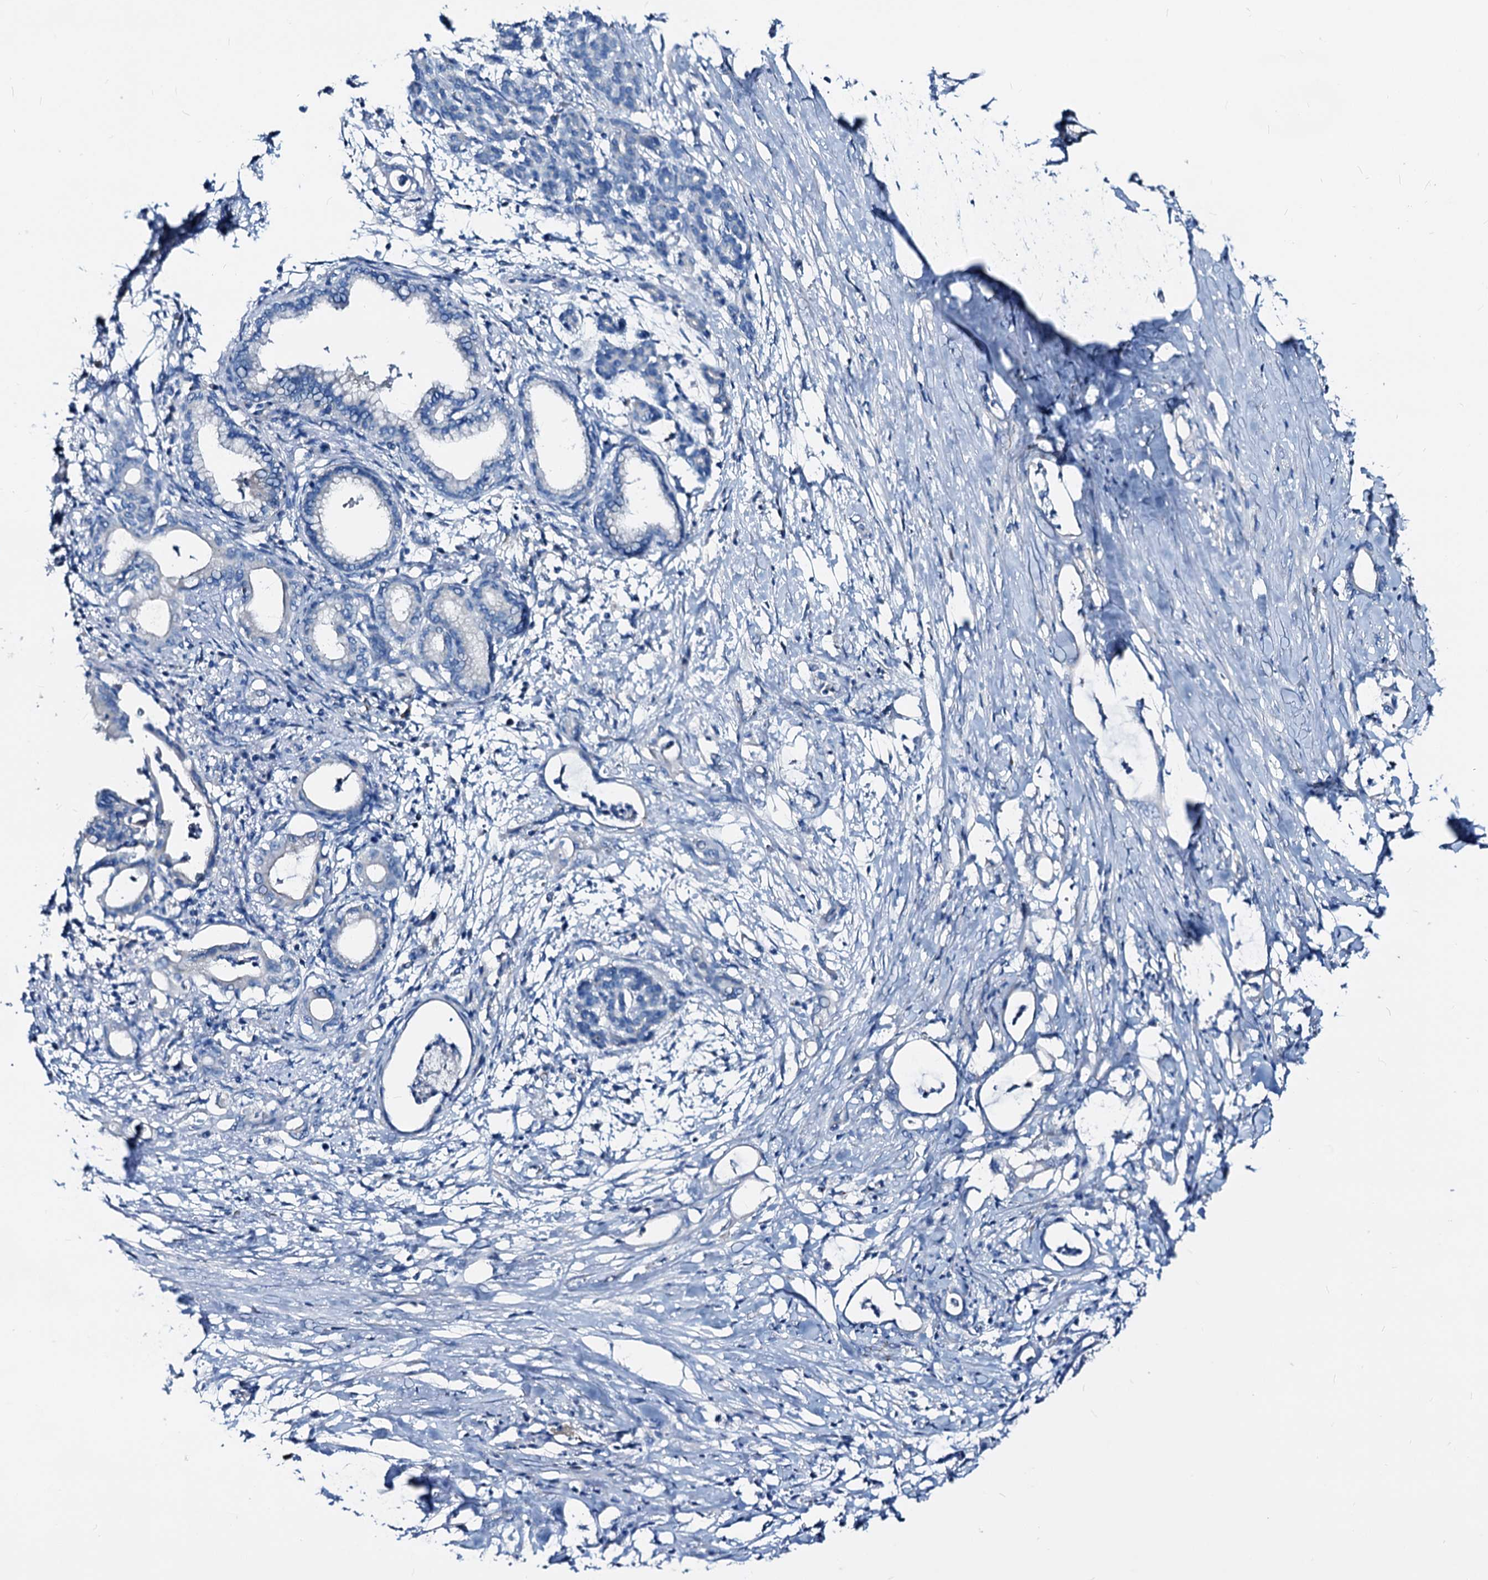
{"staining": {"intensity": "negative", "quantity": "none", "location": "none"}, "tissue": "pancreatic cancer", "cell_type": "Tumor cells", "image_type": "cancer", "snomed": [{"axis": "morphology", "description": "Adenocarcinoma, NOS"}, {"axis": "topography", "description": "Pancreas"}], "caption": "Tumor cells show no significant staining in pancreatic cancer (adenocarcinoma). (Stains: DAB (3,3'-diaminobenzidine) immunohistochemistry (IHC) with hematoxylin counter stain, Microscopy: brightfield microscopy at high magnification).", "gene": "DYDC2", "patient": {"sex": "female", "age": 55}}